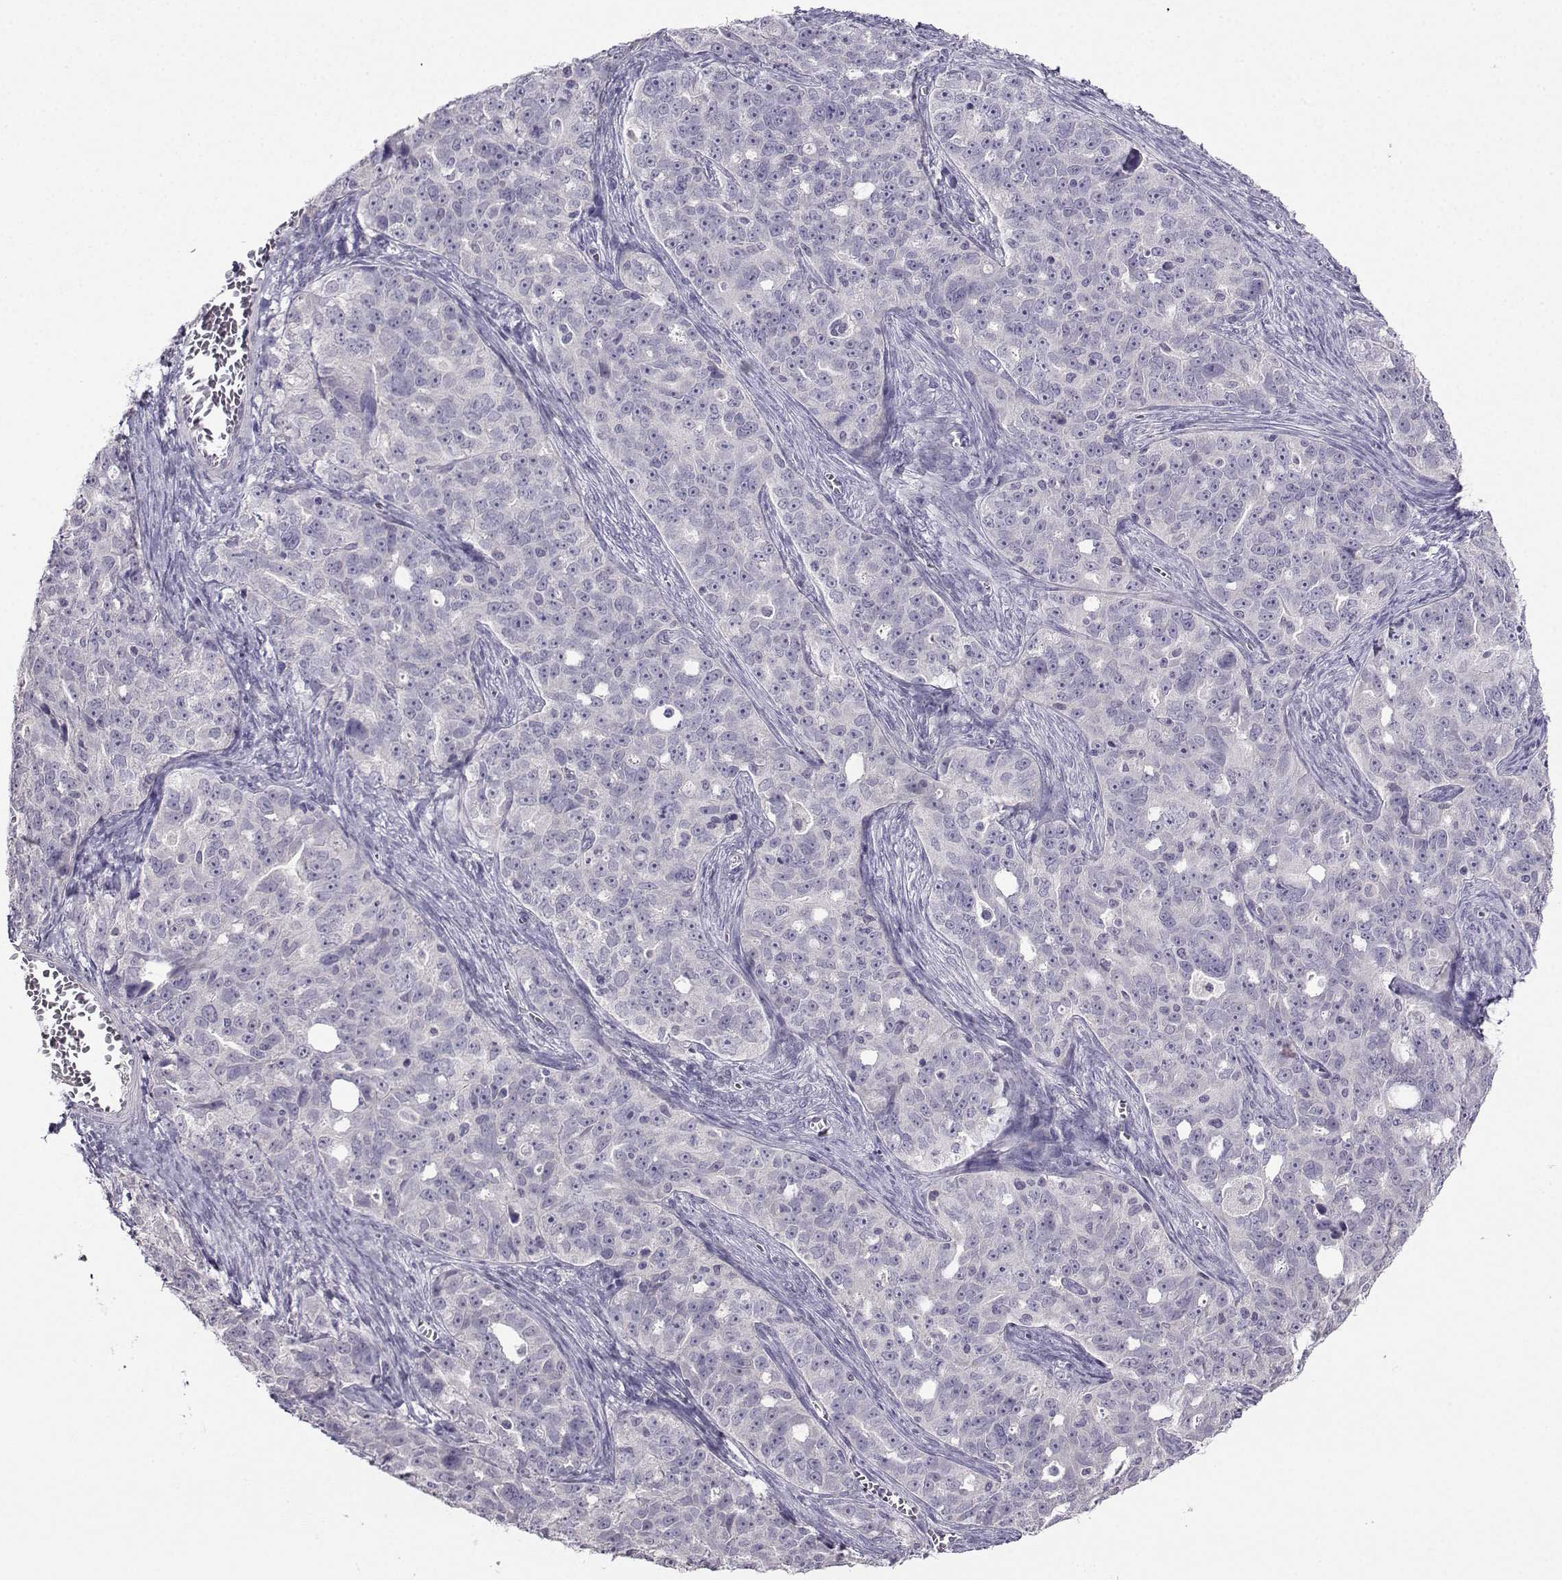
{"staining": {"intensity": "negative", "quantity": "none", "location": "none"}, "tissue": "ovarian cancer", "cell_type": "Tumor cells", "image_type": "cancer", "snomed": [{"axis": "morphology", "description": "Cystadenocarcinoma, serous, NOS"}, {"axis": "topography", "description": "Ovary"}], "caption": "Immunohistochemistry (IHC) photomicrograph of neoplastic tissue: ovarian cancer (serous cystadenocarcinoma) stained with DAB (3,3'-diaminobenzidine) exhibits no significant protein staining in tumor cells.", "gene": "CRYBB1", "patient": {"sex": "female", "age": 51}}